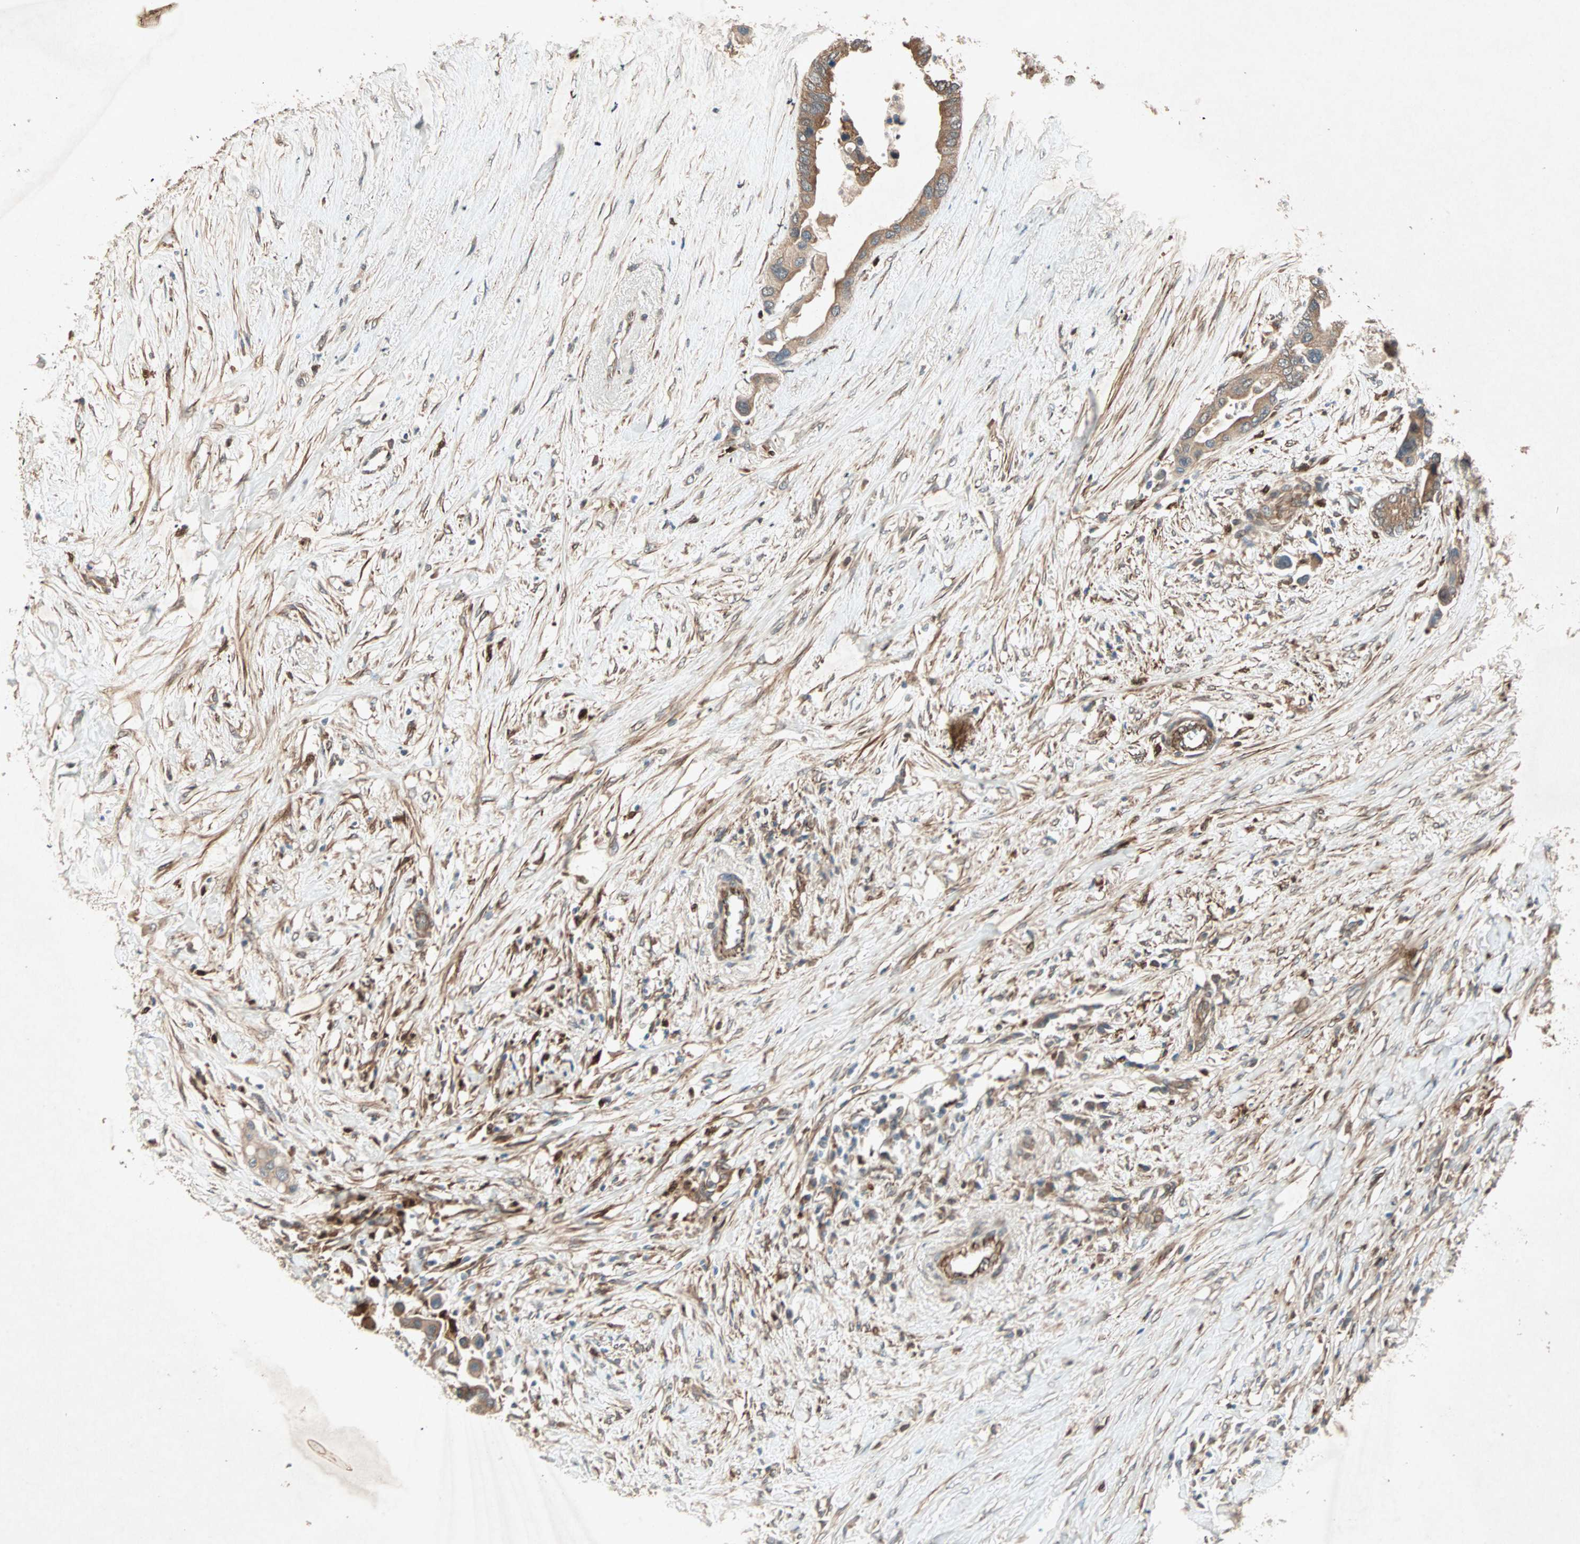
{"staining": {"intensity": "moderate", "quantity": "25%-75%", "location": "cytoplasmic/membranous"}, "tissue": "colorectal cancer", "cell_type": "Tumor cells", "image_type": "cancer", "snomed": [{"axis": "morphology", "description": "Normal tissue, NOS"}, {"axis": "morphology", "description": "Adenocarcinoma, NOS"}, {"axis": "topography", "description": "Colon"}], "caption": "Tumor cells exhibit moderate cytoplasmic/membranous staining in about 25%-75% of cells in colorectal cancer (adenocarcinoma). Immunohistochemistry (ihc) stains the protein of interest in brown and the nuclei are stained blue.", "gene": "SDSL", "patient": {"sex": "male", "age": 82}}